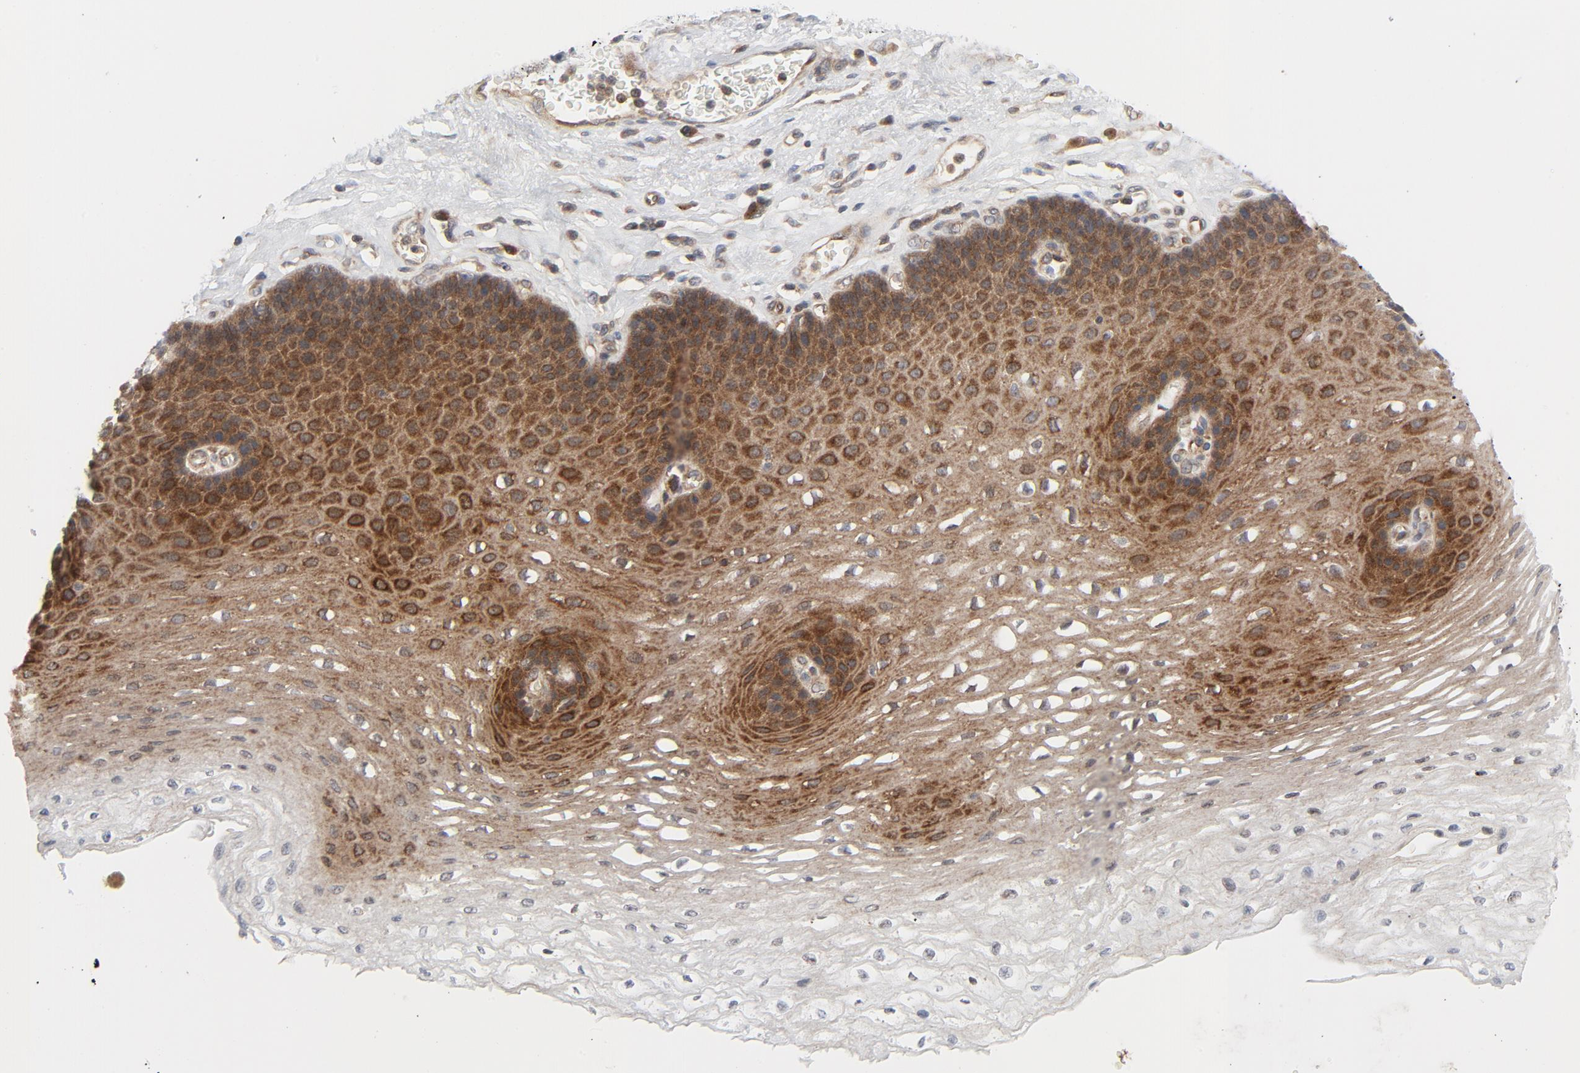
{"staining": {"intensity": "strong", "quantity": "25%-75%", "location": "cytoplasmic/membranous"}, "tissue": "esophagus", "cell_type": "Squamous epithelial cells", "image_type": "normal", "snomed": [{"axis": "morphology", "description": "Normal tissue, NOS"}, {"axis": "topography", "description": "Esophagus"}], "caption": "Protein expression by immunohistochemistry (IHC) displays strong cytoplasmic/membranous expression in approximately 25%-75% of squamous epithelial cells in benign esophagus. The protein of interest is stained brown, and the nuclei are stained in blue (DAB IHC with brightfield microscopy, high magnification).", "gene": "TSG101", "patient": {"sex": "female", "age": 72}}